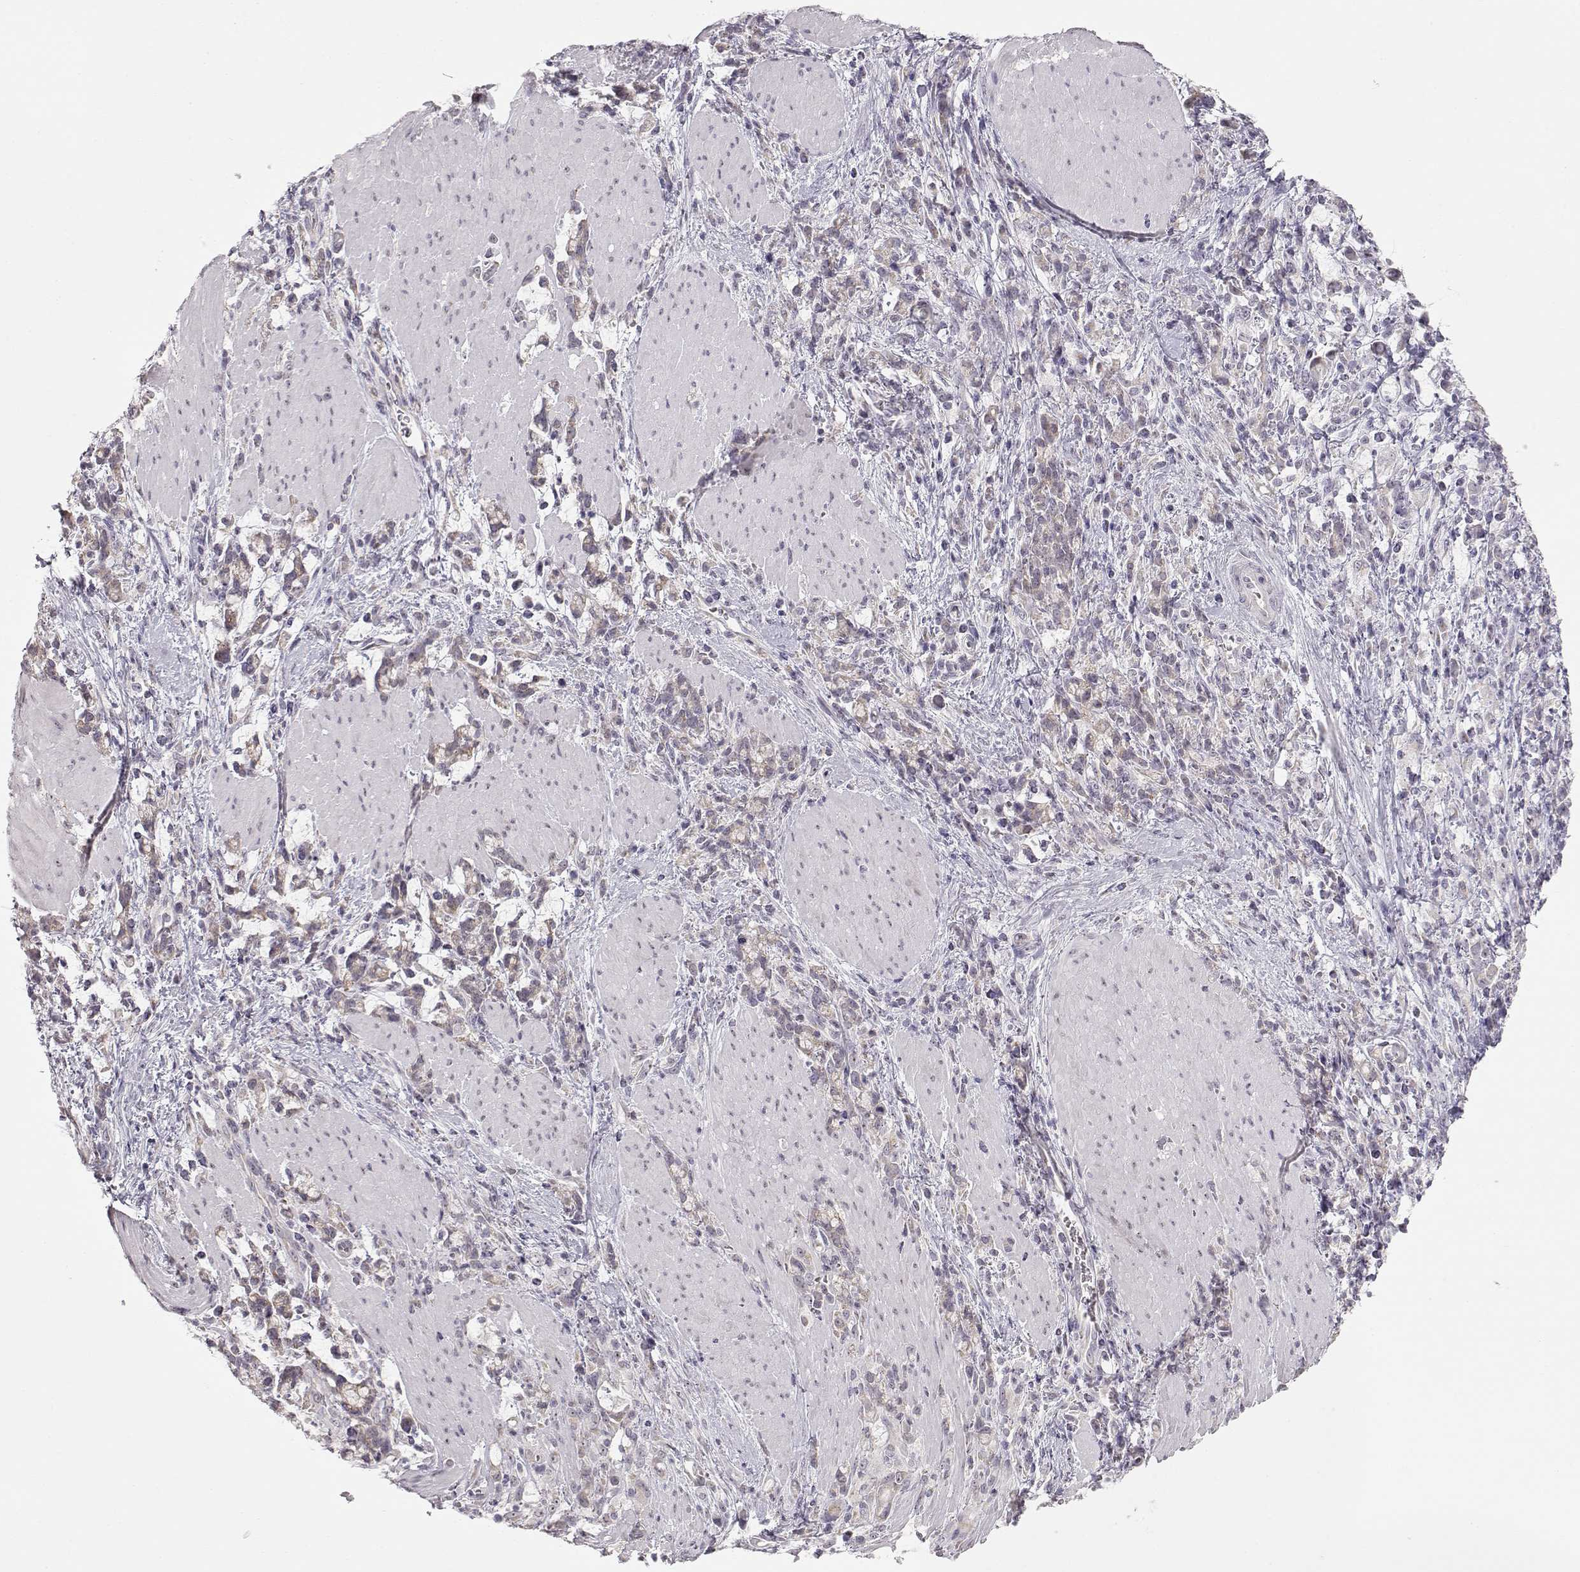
{"staining": {"intensity": "weak", "quantity": ">75%", "location": "cytoplasmic/membranous"}, "tissue": "stomach cancer", "cell_type": "Tumor cells", "image_type": "cancer", "snomed": [{"axis": "morphology", "description": "Adenocarcinoma, NOS"}, {"axis": "topography", "description": "Stomach"}], "caption": "The image reveals a brown stain indicating the presence of a protein in the cytoplasmic/membranous of tumor cells in stomach cancer (adenocarcinoma).", "gene": "FAM205A", "patient": {"sex": "female", "age": 57}}